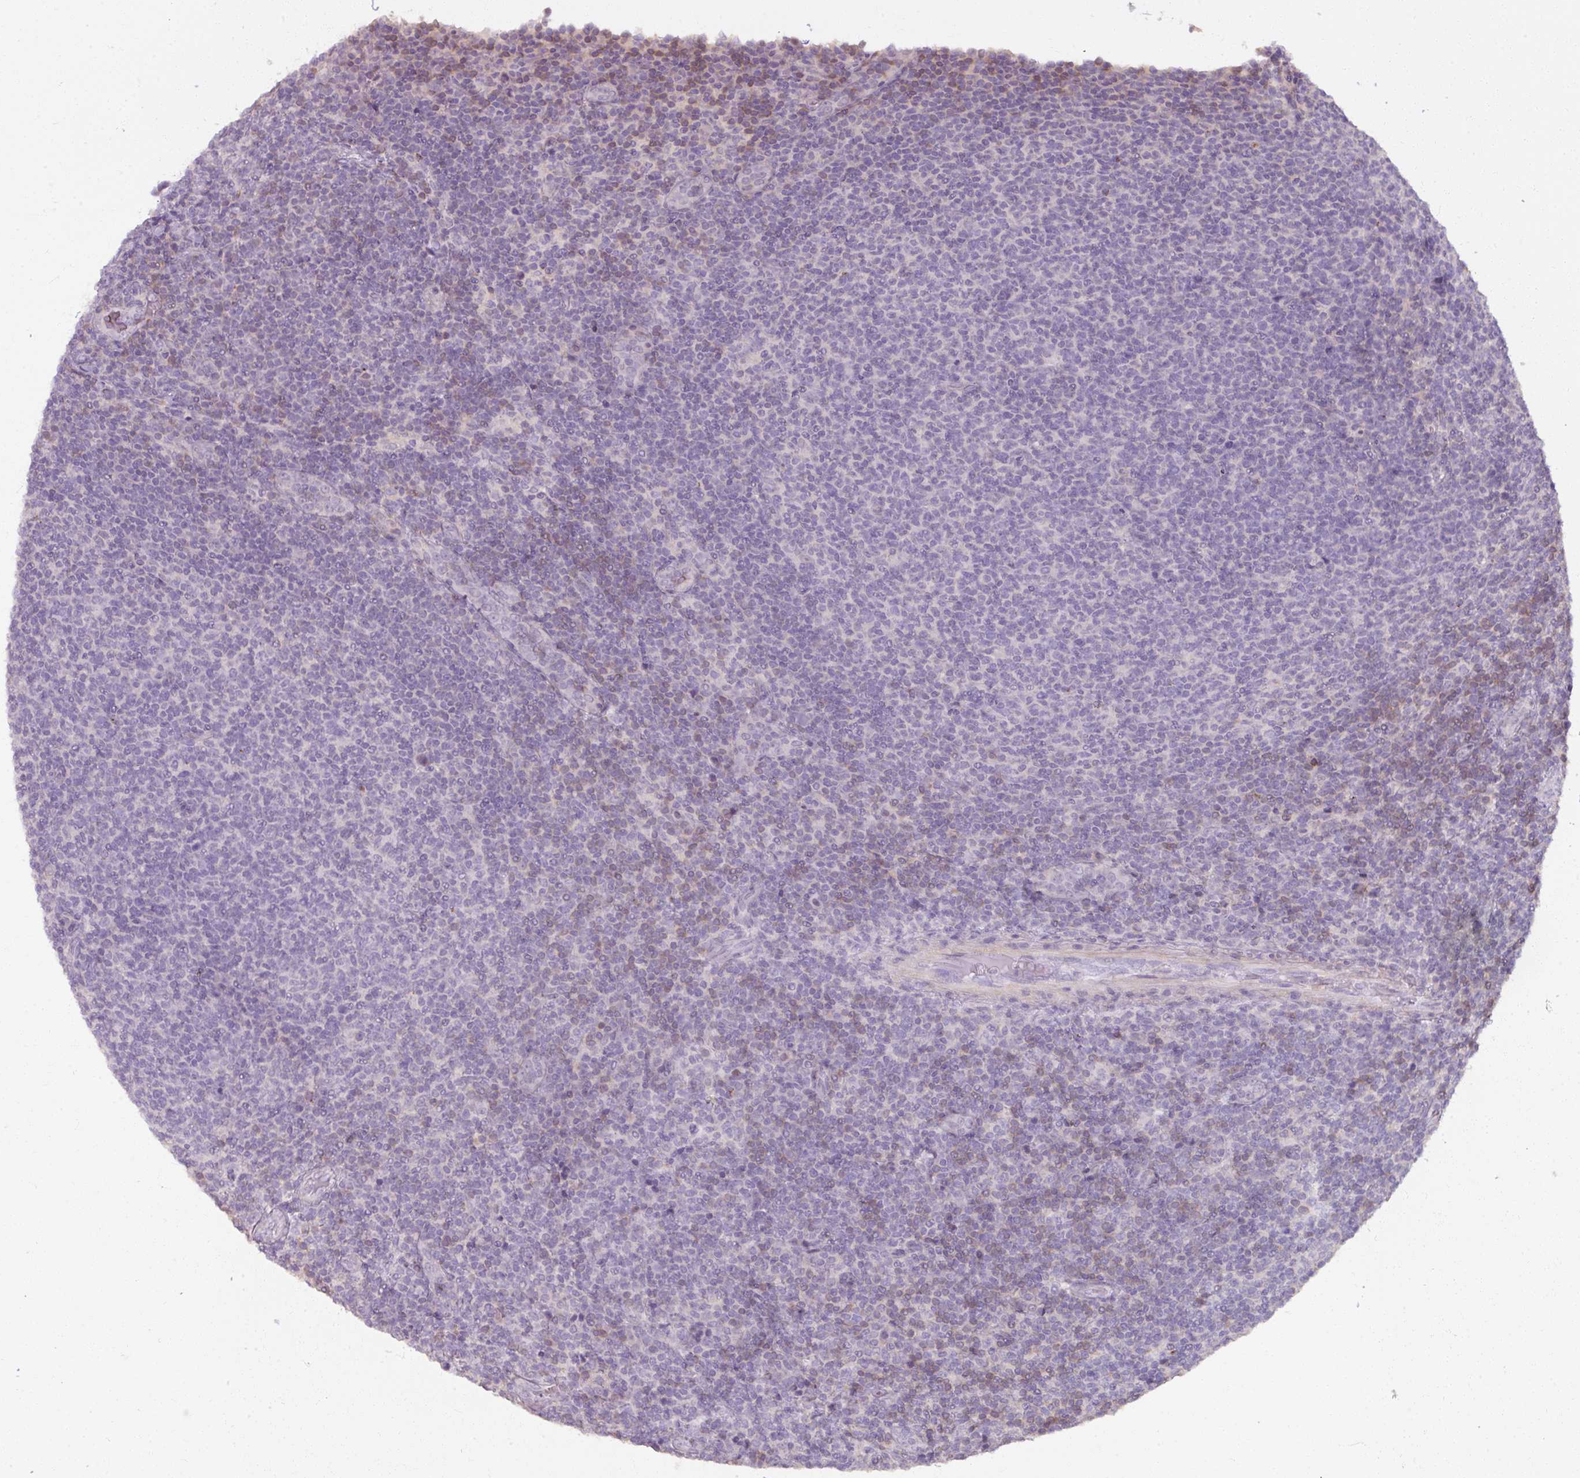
{"staining": {"intensity": "weak", "quantity": "<25%", "location": "cytoplasmic/membranous"}, "tissue": "lymphoma", "cell_type": "Tumor cells", "image_type": "cancer", "snomed": [{"axis": "morphology", "description": "Malignant lymphoma, non-Hodgkin's type, Low grade"}, {"axis": "topography", "description": "Lymph node"}], "caption": "The immunohistochemistry image has no significant expression in tumor cells of low-grade malignant lymphoma, non-Hodgkin's type tissue. The staining was performed using DAB (3,3'-diaminobenzidine) to visualize the protein expression in brown, while the nuclei were stained in blue with hematoxylin (Magnification: 20x).", "gene": "PNMA6A", "patient": {"sex": "male", "age": 66}}